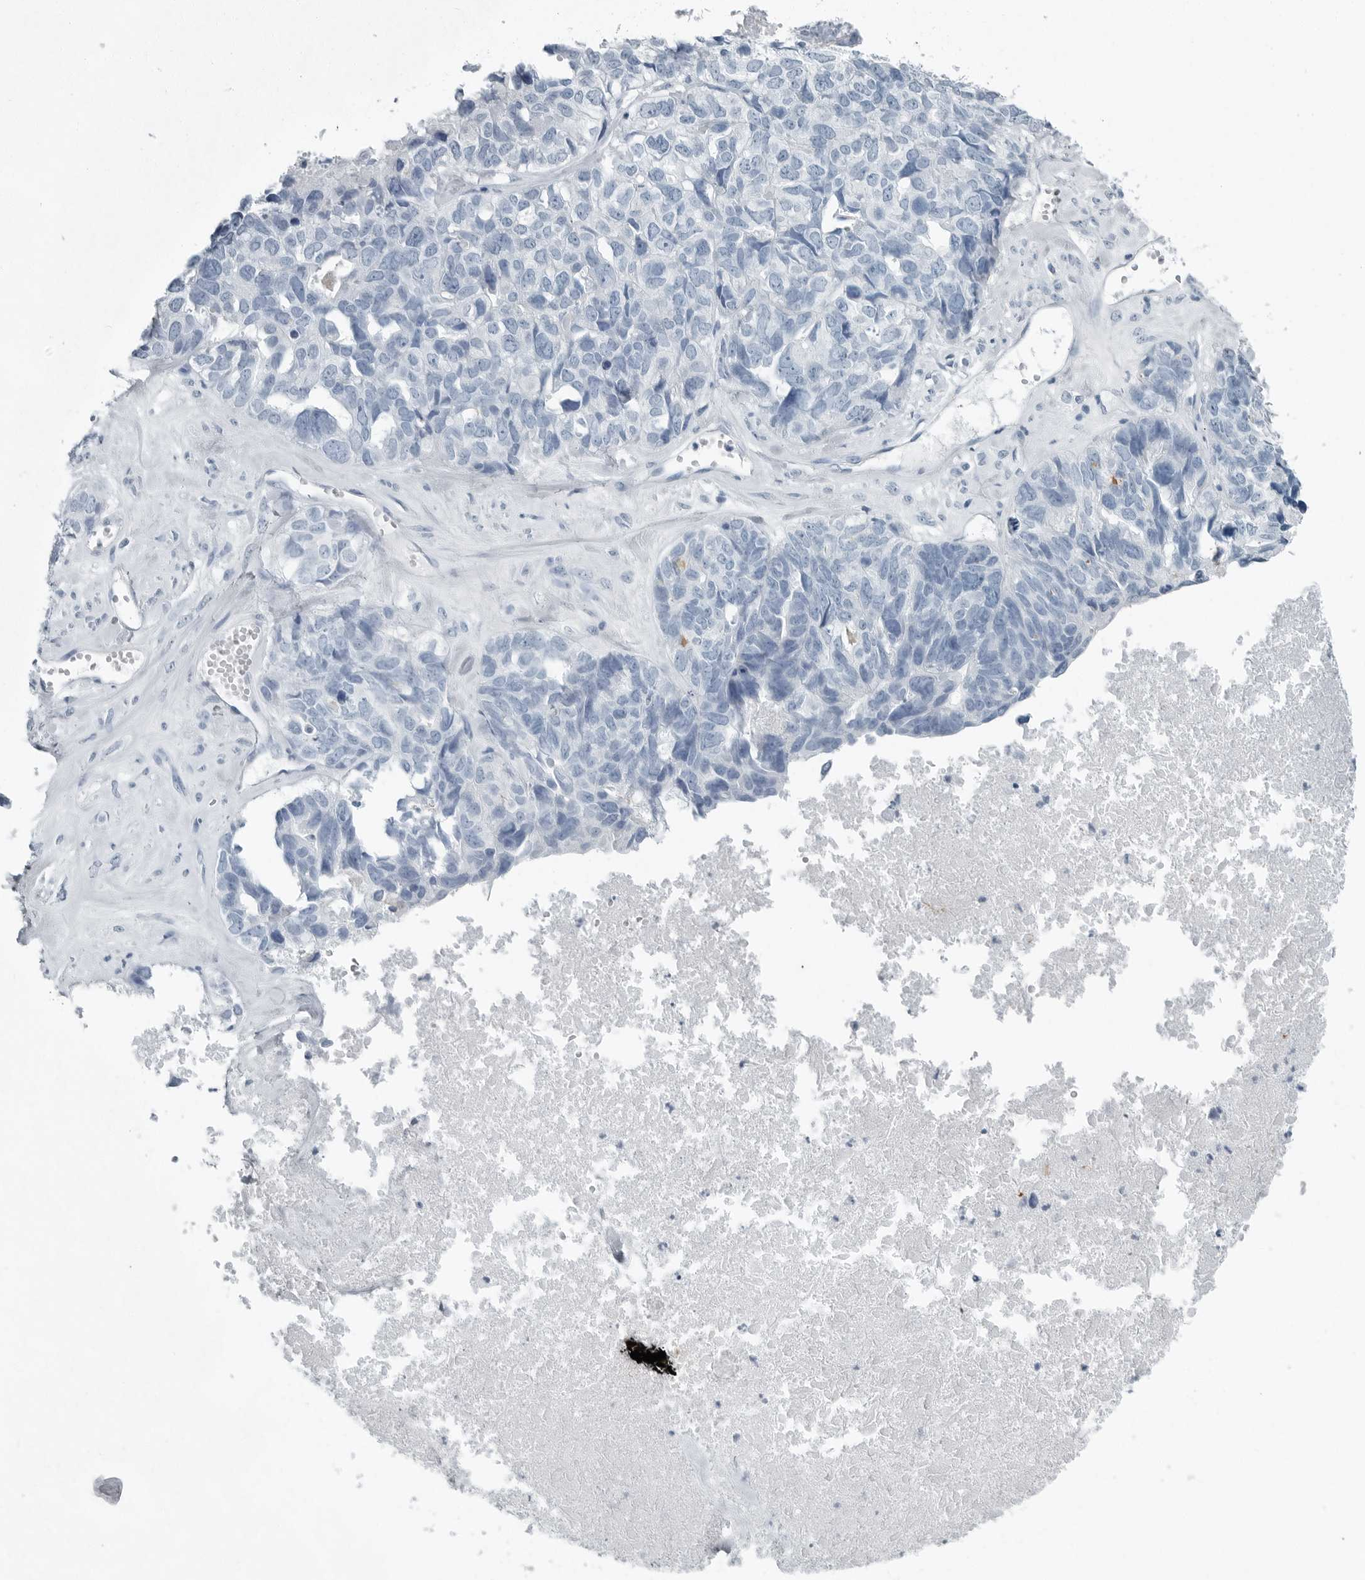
{"staining": {"intensity": "negative", "quantity": "none", "location": "none"}, "tissue": "ovarian cancer", "cell_type": "Tumor cells", "image_type": "cancer", "snomed": [{"axis": "morphology", "description": "Cystadenocarcinoma, serous, NOS"}, {"axis": "topography", "description": "Ovary"}], "caption": "Protein analysis of ovarian cancer reveals no significant expression in tumor cells.", "gene": "ZPBP2", "patient": {"sex": "female", "age": 79}}